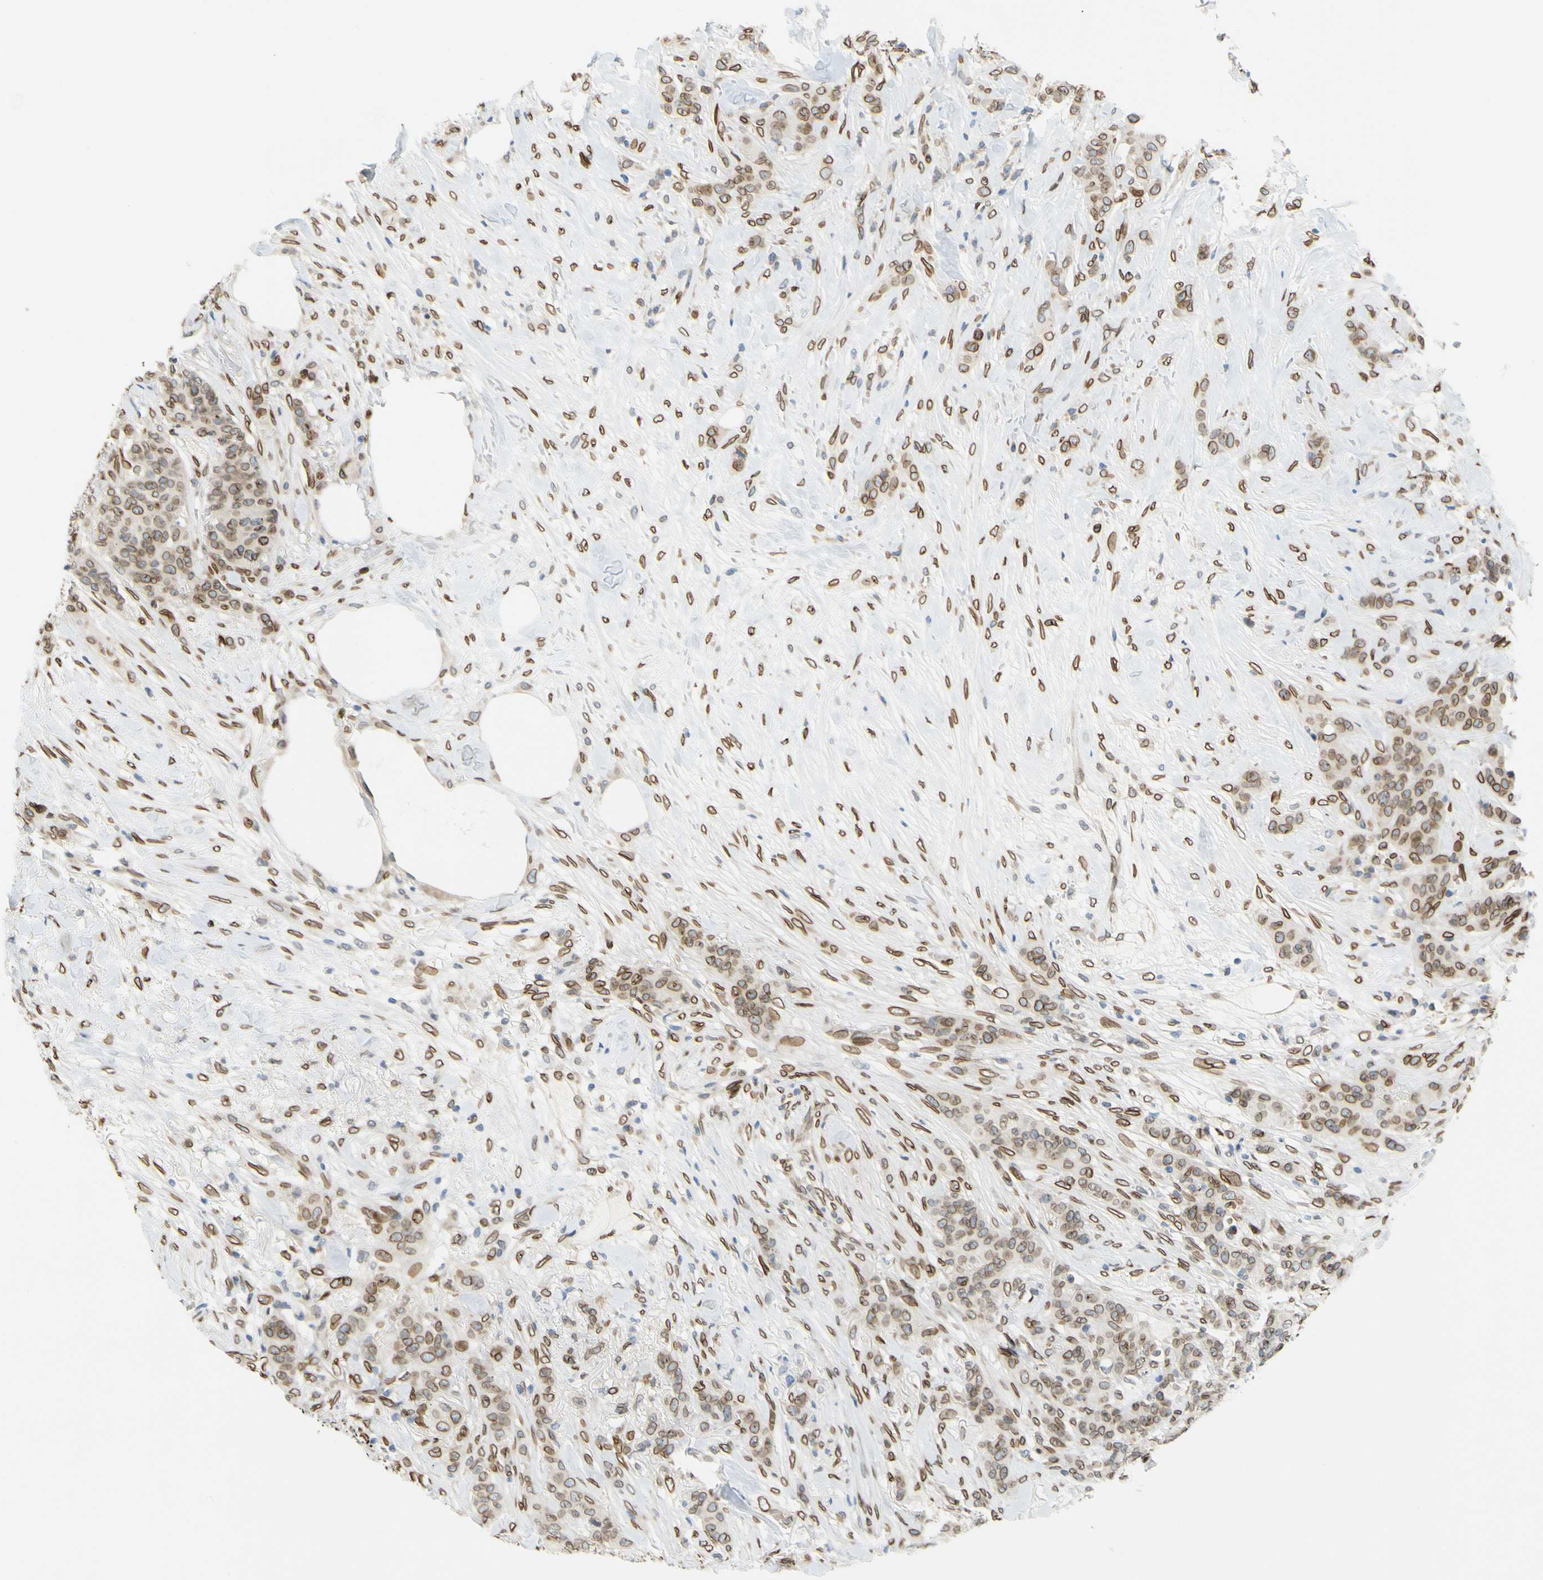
{"staining": {"intensity": "moderate", "quantity": ">75%", "location": "cytoplasmic/membranous,nuclear"}, "tissue": "breast cancer", "cell_type": "Tumor cells", "image_type": "cancer", "snomed": [{"axis": "morphology", "description": "Duct carcinoma"}, {"axis": "topography", "description": "Breast"}], "caption": "A brown stain shows moderate cytoplasmic/membranous and nuclear positivity of a protein in human invasive ductal carcinoma (breast) tumor cells.", "gene": "SUN1", "patient": {"sex": "female", "age": 40}}